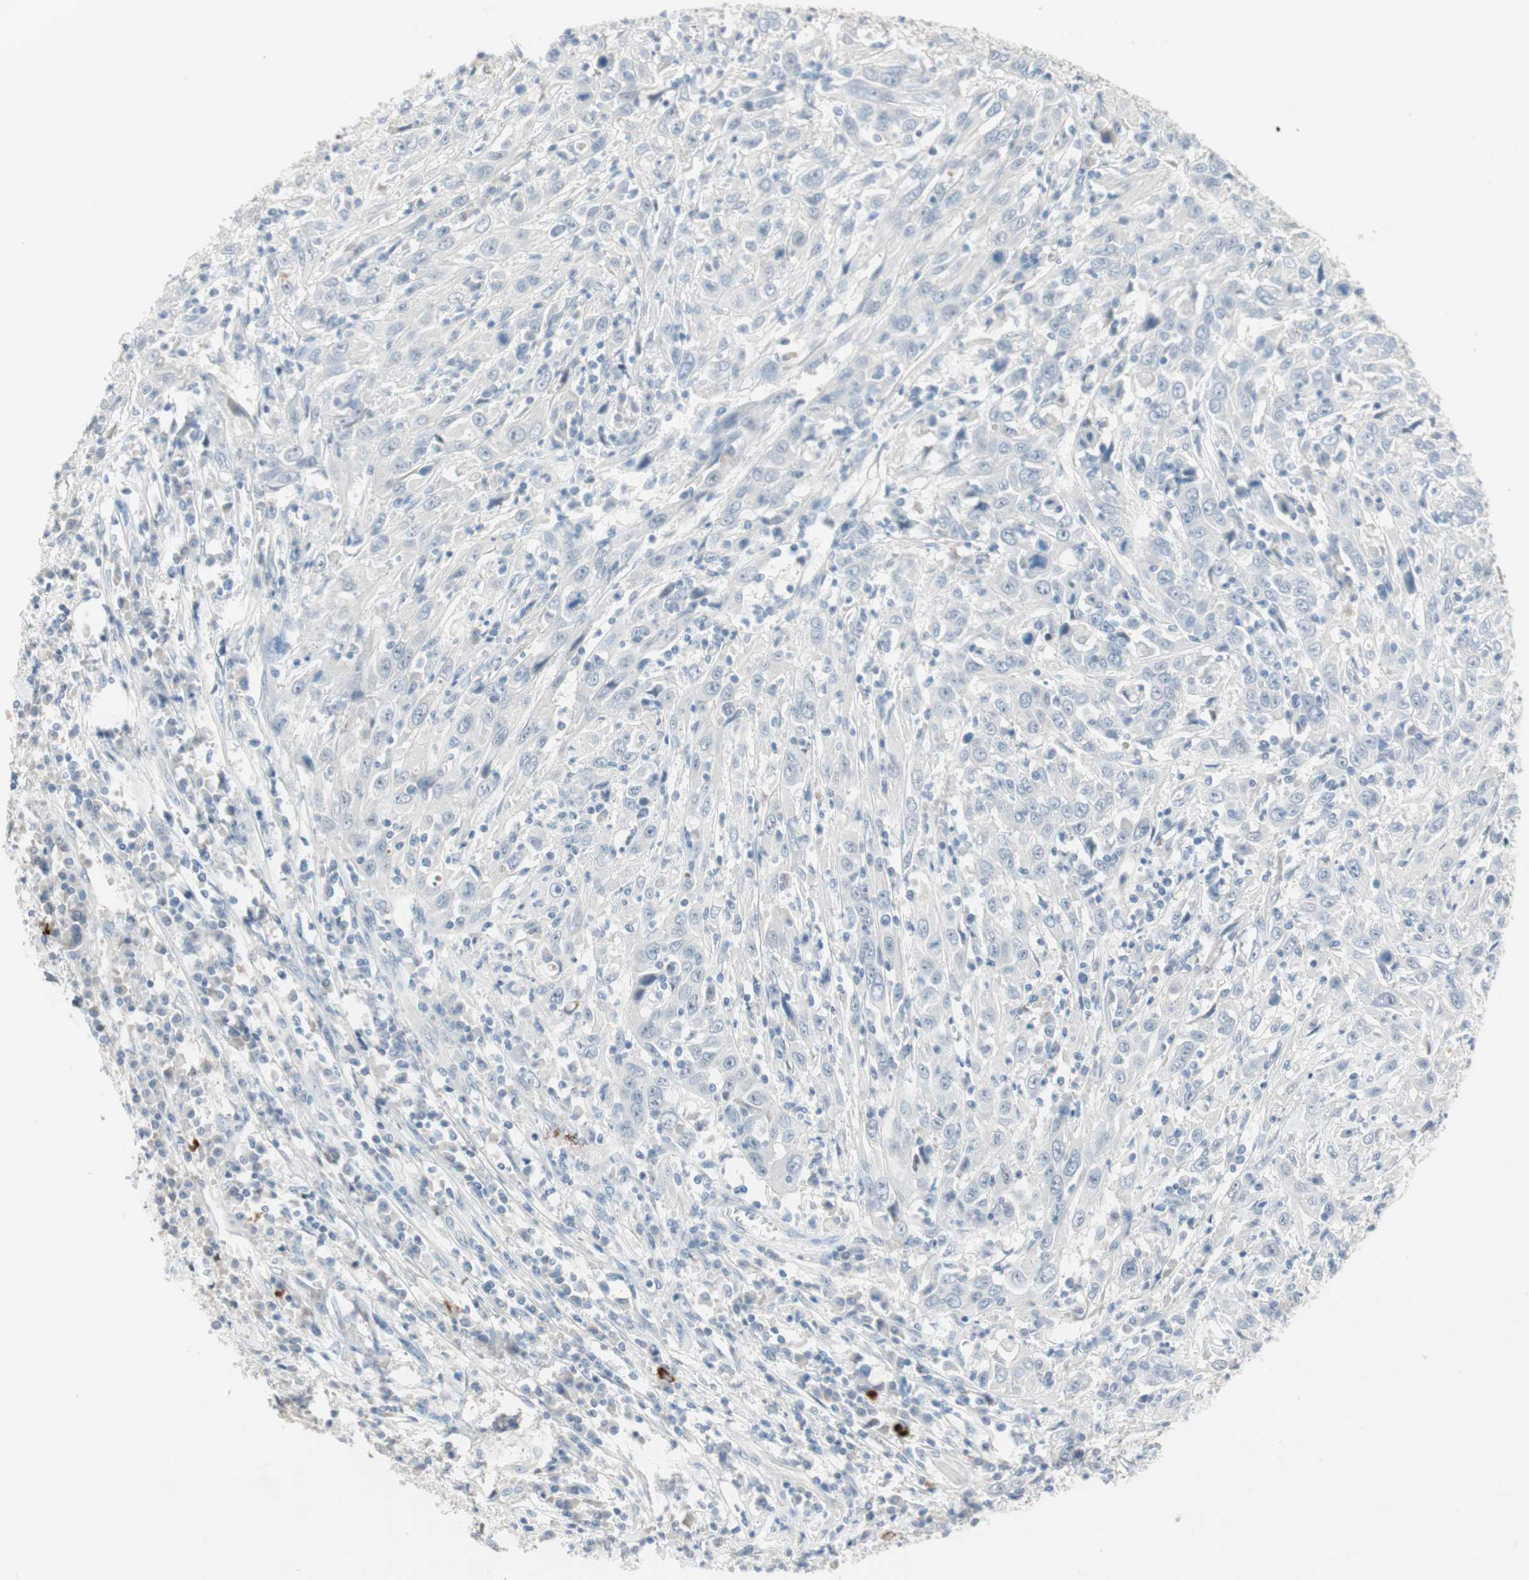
{"staining": {"intensity": "negative", "quantity": "none", "location": "none"}, "tissue": "cervical cancer", "cell_type": "Tumor cells", "image_type": "cancer", "snomed": [{"axis": "morphology", "description": "Squamous cell carcinoma, NOS"}, {"axis": "topography", "description": "Cervix"}], "caption": "A micrograph of human cervical cancer is negative for staining in tumor cells.", "gene": "PDZK1", "patient": {"sex": "female", "age": 46}}